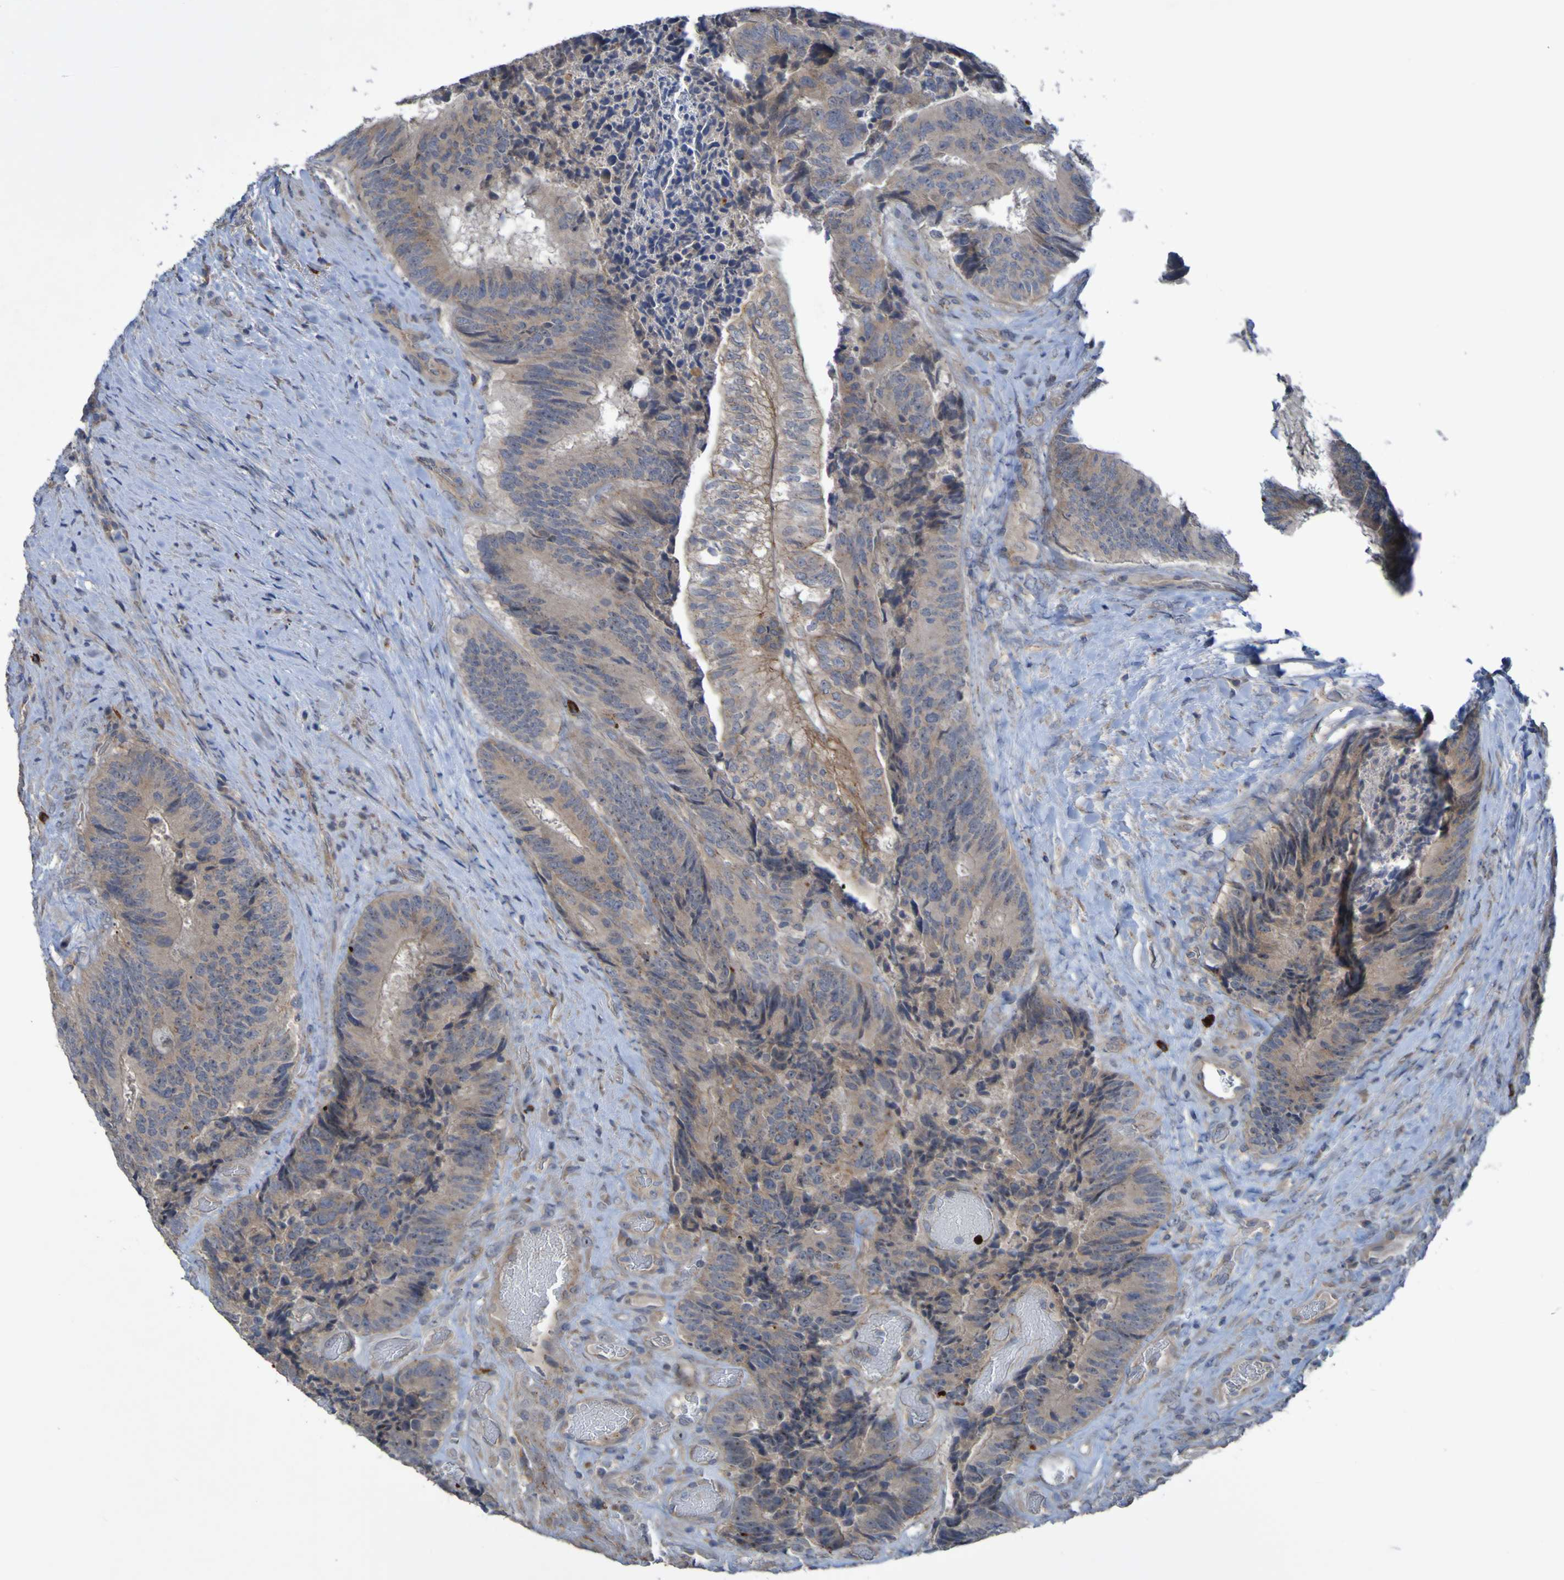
{"staining": {"intensity": "moderate", "quantity": ">75%", "location": "cytoplasmic/membranous"}, "tissue": "colorectal cancer", "cell_type": "Tumor cells", "image_type": "cancer", "snomed": [{"axis": "morphology", "description": "Adenocarcinoma, NOS"}, {"axis": "topography", "description": "Rectum"}], "caption": "Protein expression analysis of colorectal adenocarcinoma exhibits moderate cytoplasmic/membranous expression in approximately >75% of tumor cells. Using DAB (3,3'-diaminobenzidine) (brown) and hematoxylin (blue) stains, captured at high magnification using brightfield microscopy.", "gene": "ANGPT4", "patient": {"sex": "male", "age": 72}}